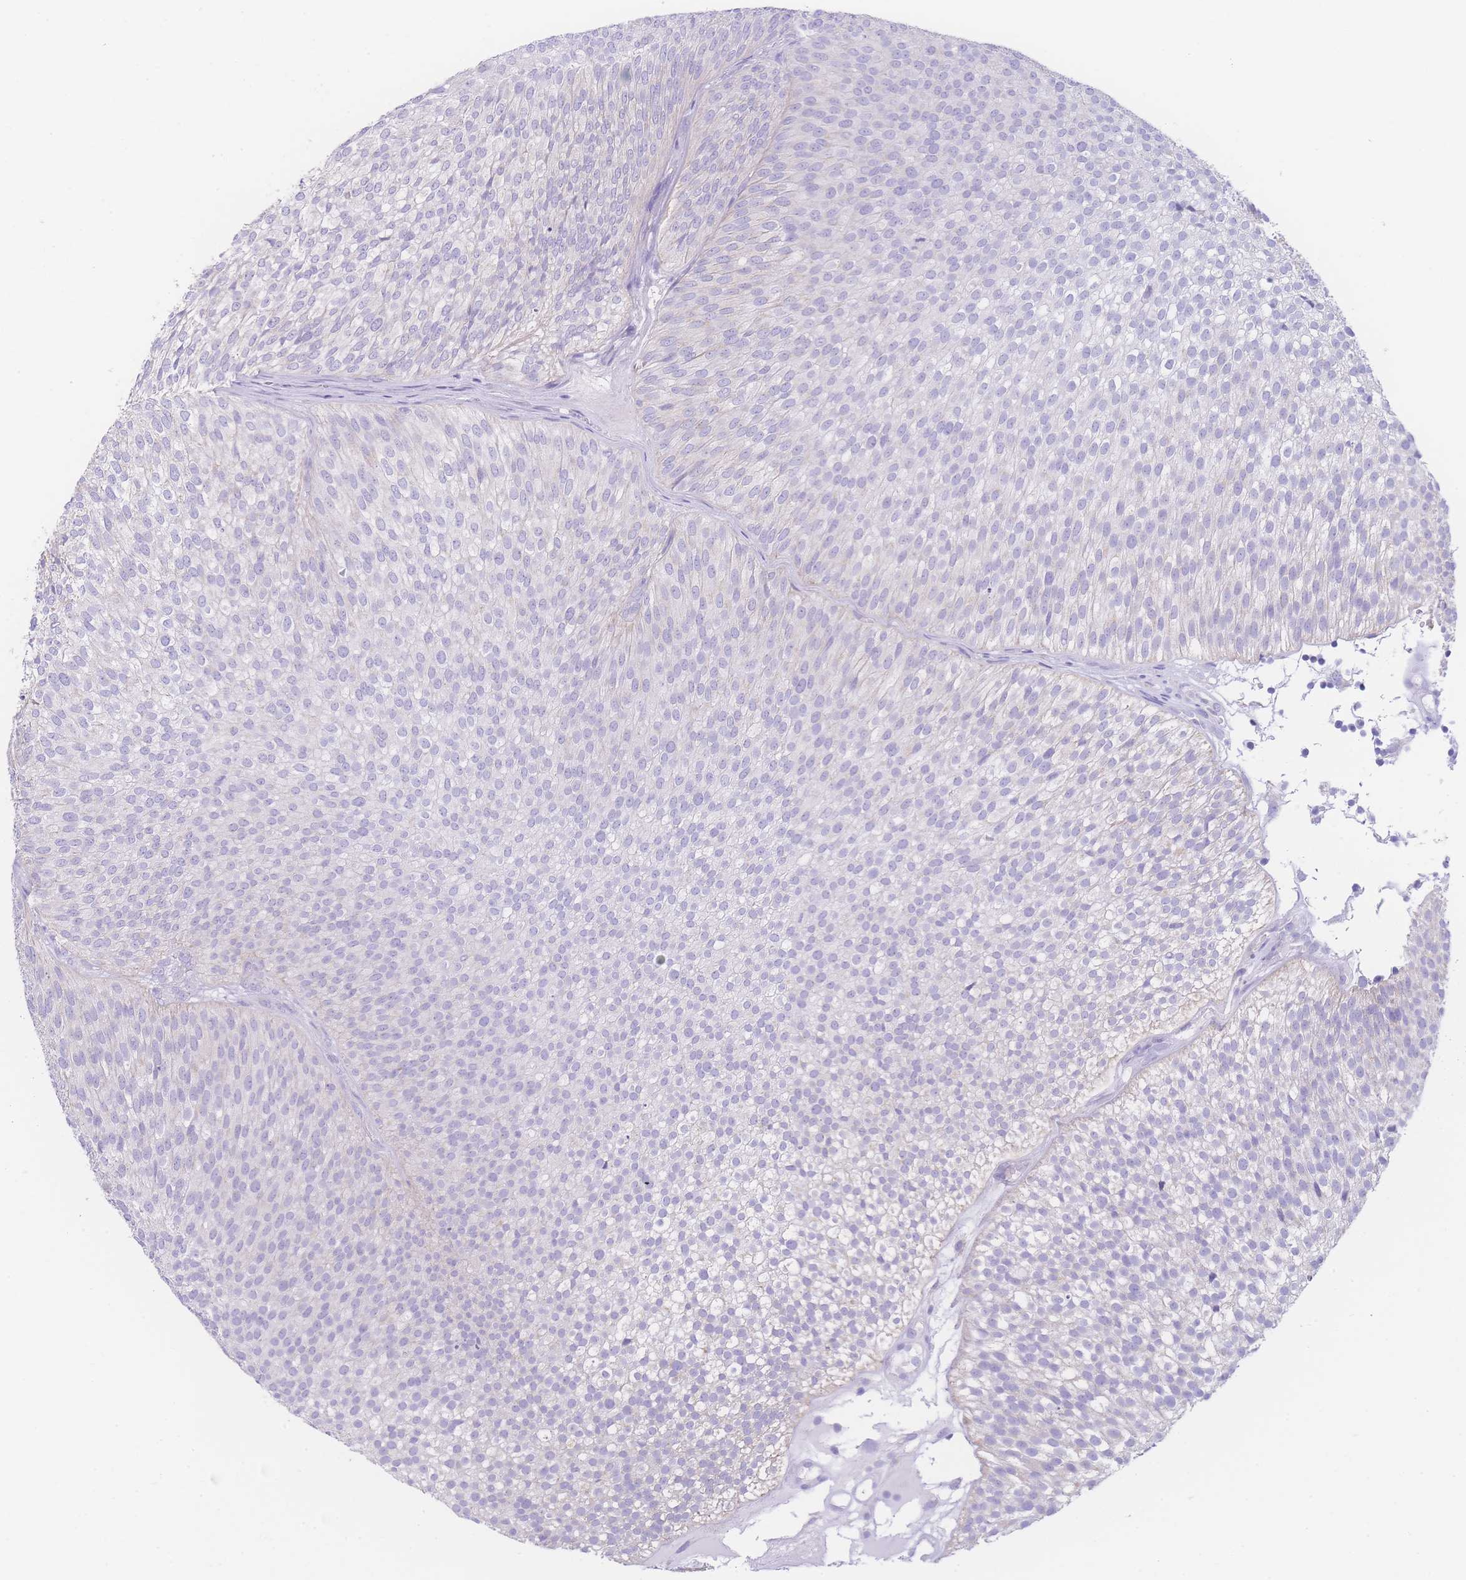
{"staining": {"intensity": "negative", "quantity": "none", "location": "none"}, "tissue": "urothelial cancer", "cell_type": "Tumor cells", "image_type": "cancer", "snomed": [{"axis": "morphology", "description": "Urothelial carcinoma, Low grade"}, {"axis": "topography", "description": "Urinary bladder"}], "caption": "Urothelial cancer was stained to show a protein in brown. There is no significant expression in tumor cells.", "gene": "NBEAL1", "patient": {"sex": "male", "age": 91}}